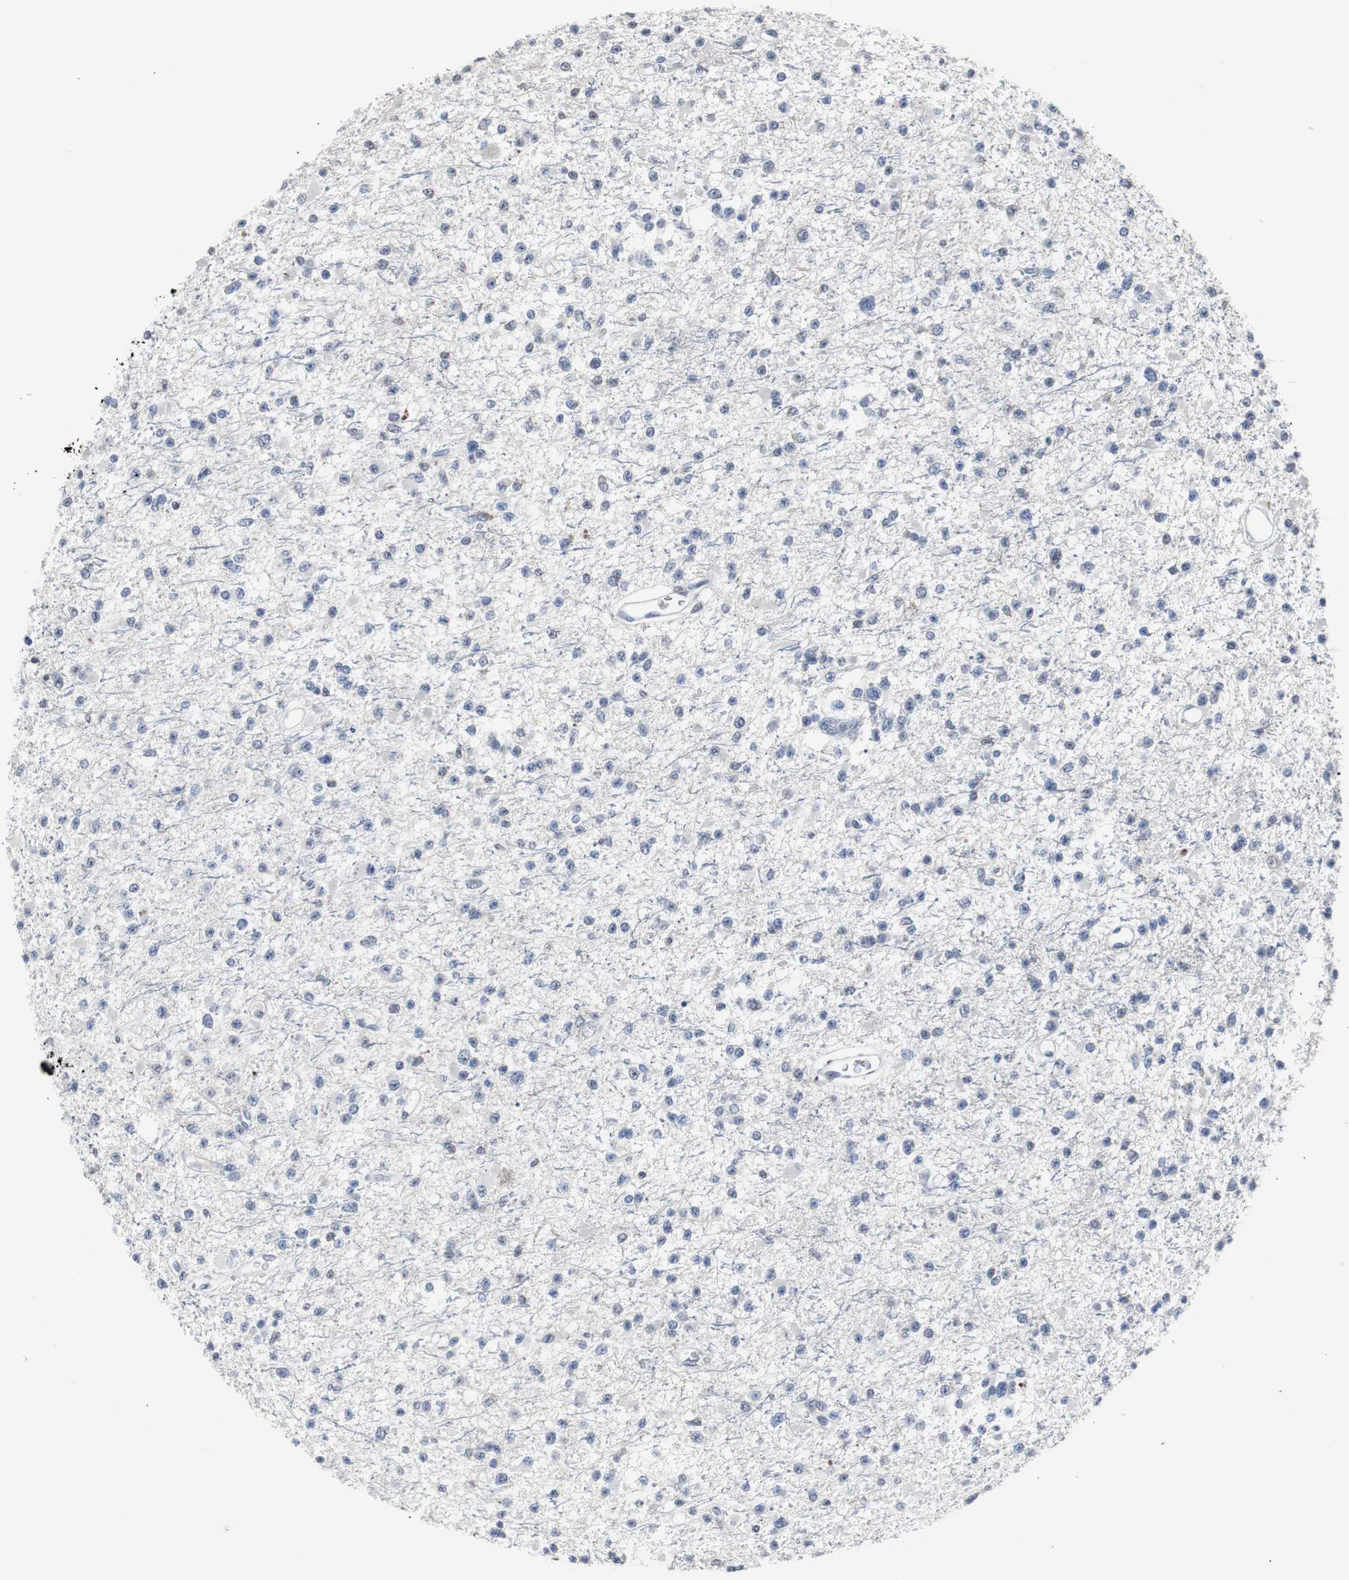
{"staining": {"intensity": "negative", "quantity": "none", "location": "none"}, "tissue": "glioma", "cell_type": "Tumor cells", "image_type": "cancer", "snomed": [{"axis": "morphology", "description": "Glioma, malignant, Low grade"}, {"axis": "topography", "description": "Brain"}], "caption": "Malignant low-grade glioma was stained to show a protein in brown. There is no significant positivity in tumor cells.", "gene": "RBM47", "patient": {"sex": "female", "age": 22}}